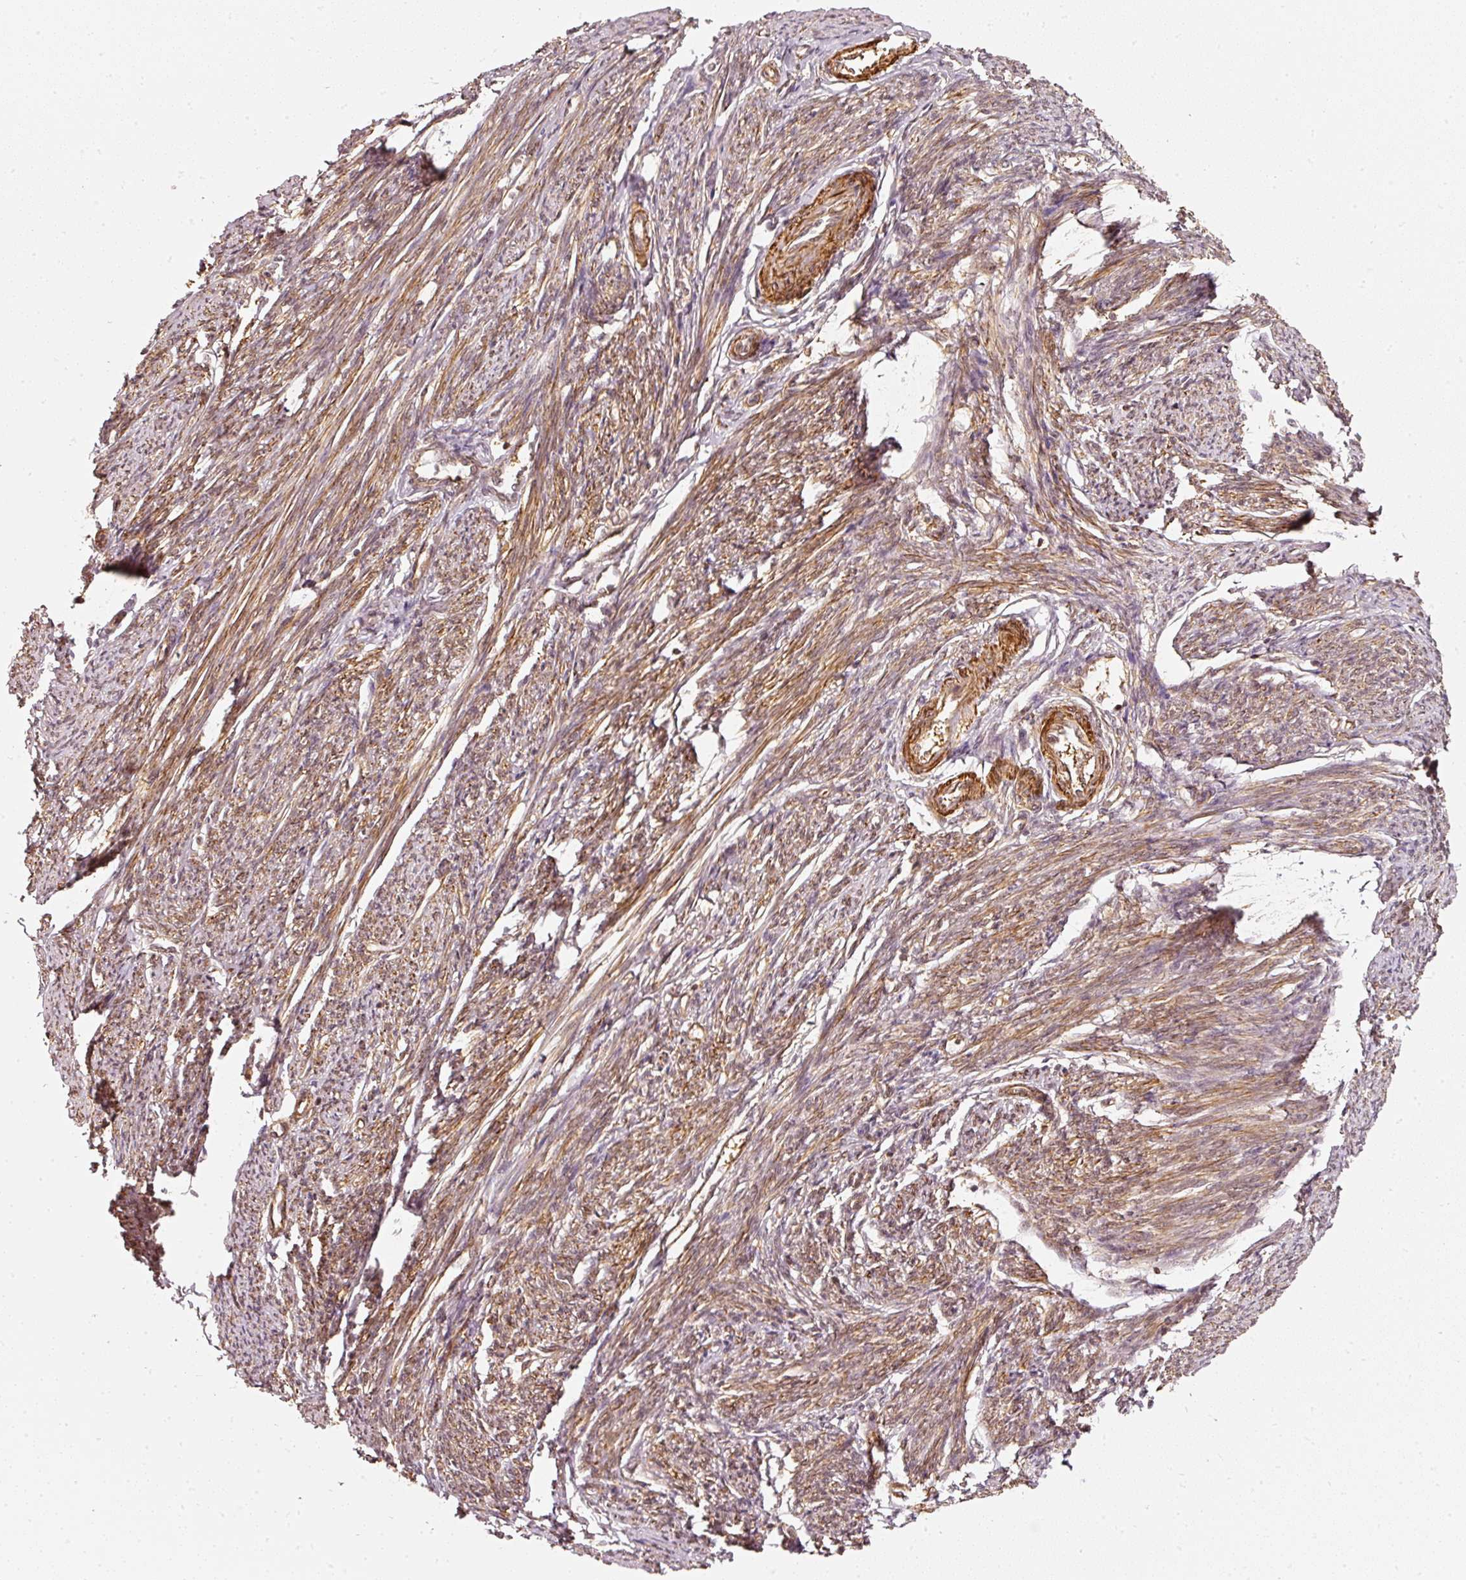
{"staining": {"intensity": "strong", "quantity": "25%-75%", "location": "cytoplasmic/membranous,nuclear"}, "tissue": "smooth muscle", "cell_type": "Smooth muscle cells", "image_type": "normal", "snomed": [{"axis": "morphology", "description": "Normal tissue, NOS"}, {"axis": "topography", "description": "Smooth muscle"}, {"axis": "topography", "description": "Uterus"}], "caption": "Strong cytoplasmic/membranous,nuclear expression is present in about 25%-75% of smooth muscle cells in unremarkable smooth muscle. Ihc stains the protein in brown and the nuclei are stained blue.", "gene": "PSMD1", "patient": {"sex": "female", "age": 59}}